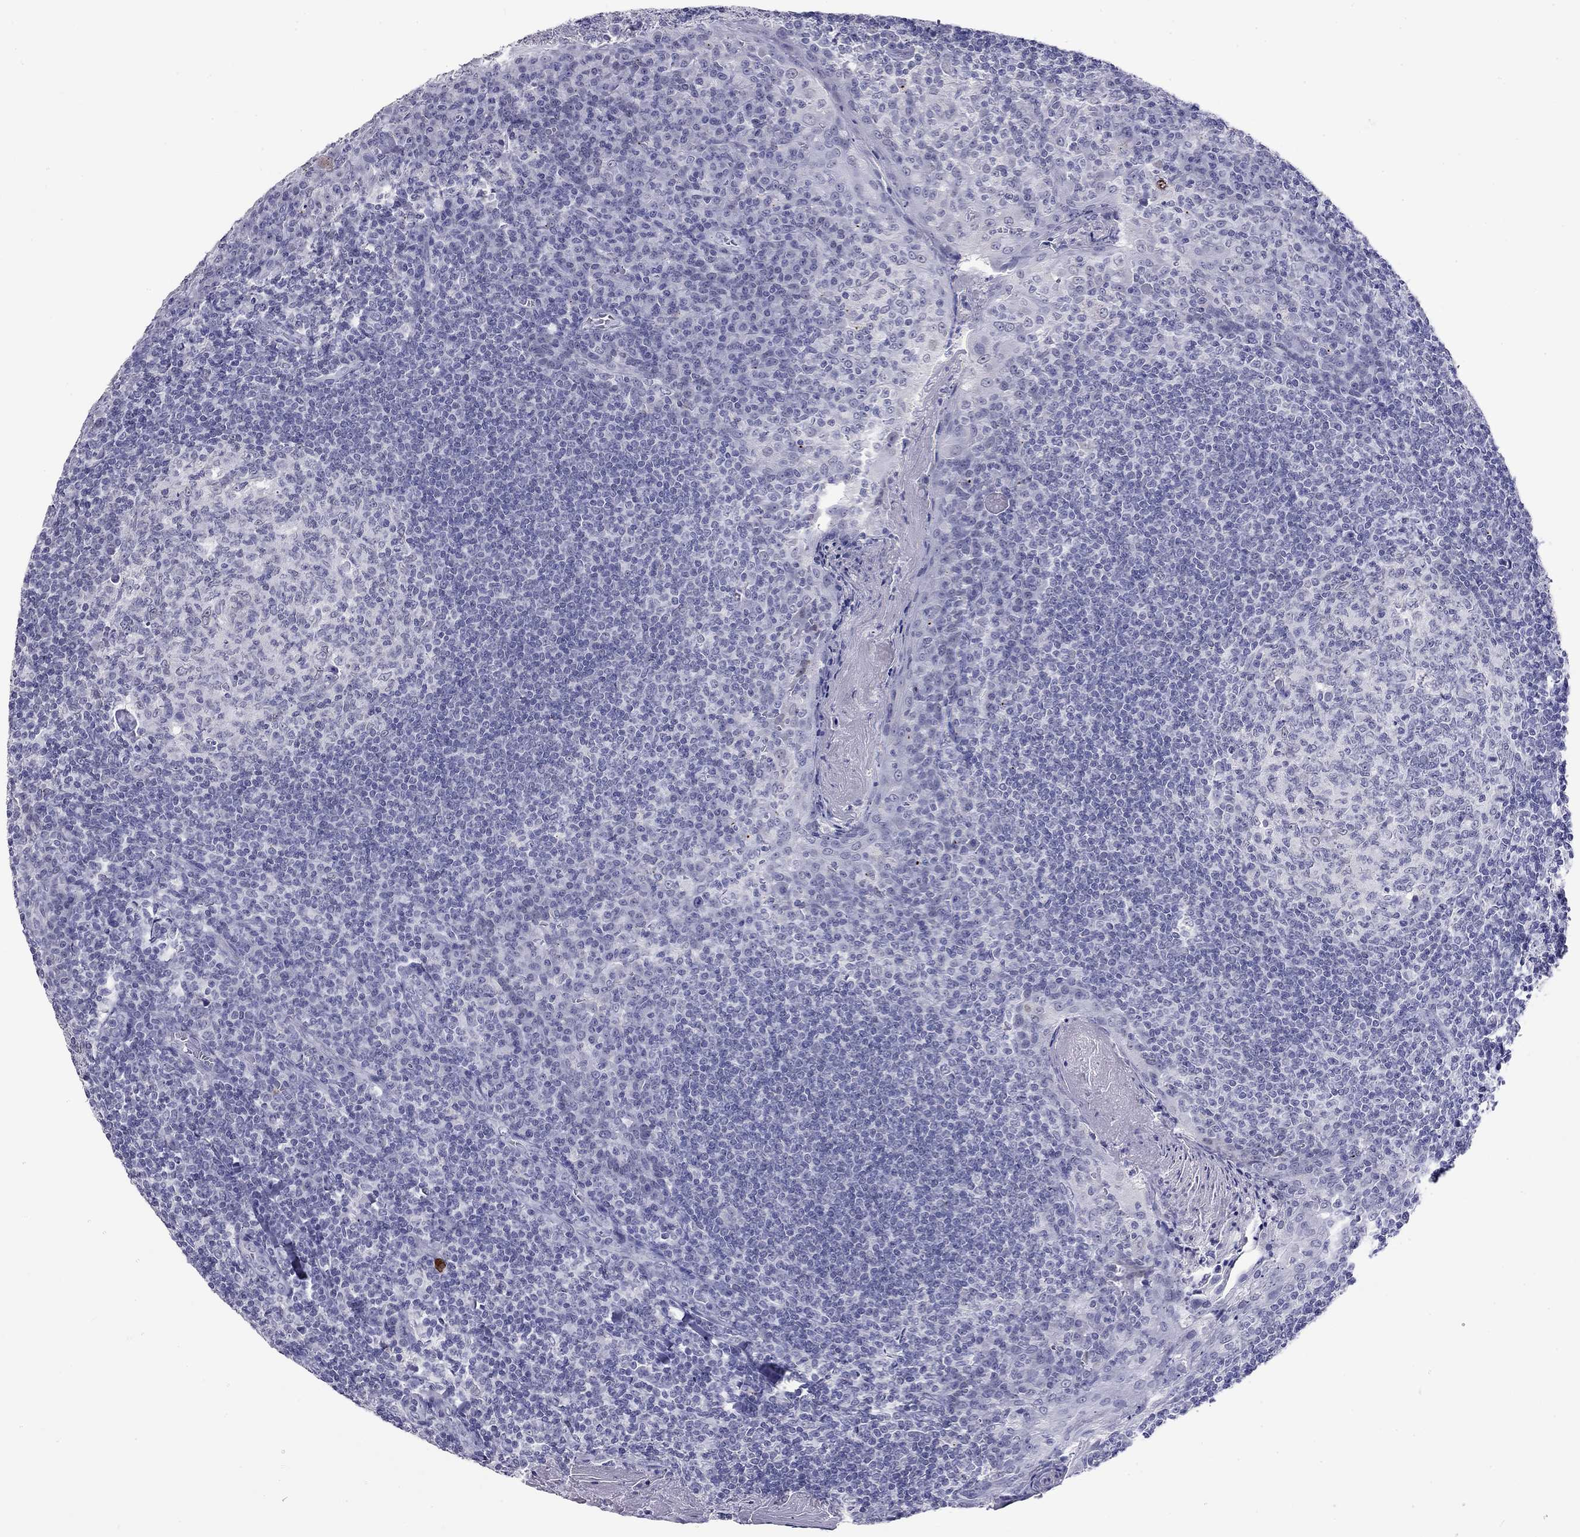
{"staining": {"intensity": "negative", "quantity": "none", "location": "none"}, "tissue": "tonsil", "cell_type": "Germinal center cells", "image_type": "normal", "snomed": [{"axis": "morphology", "description": "Normal tissue, NOS"}, {"axis": "topography", "description": "Tonsil"}], "caption": "High power microscopy image of an IHC micrograph of benign tonsil, revealing no significant staining in germinal center cells. Nuclei are stained in blue.", "gene": "ARMC12", "patient": {"sex": "female", "age": 13}}